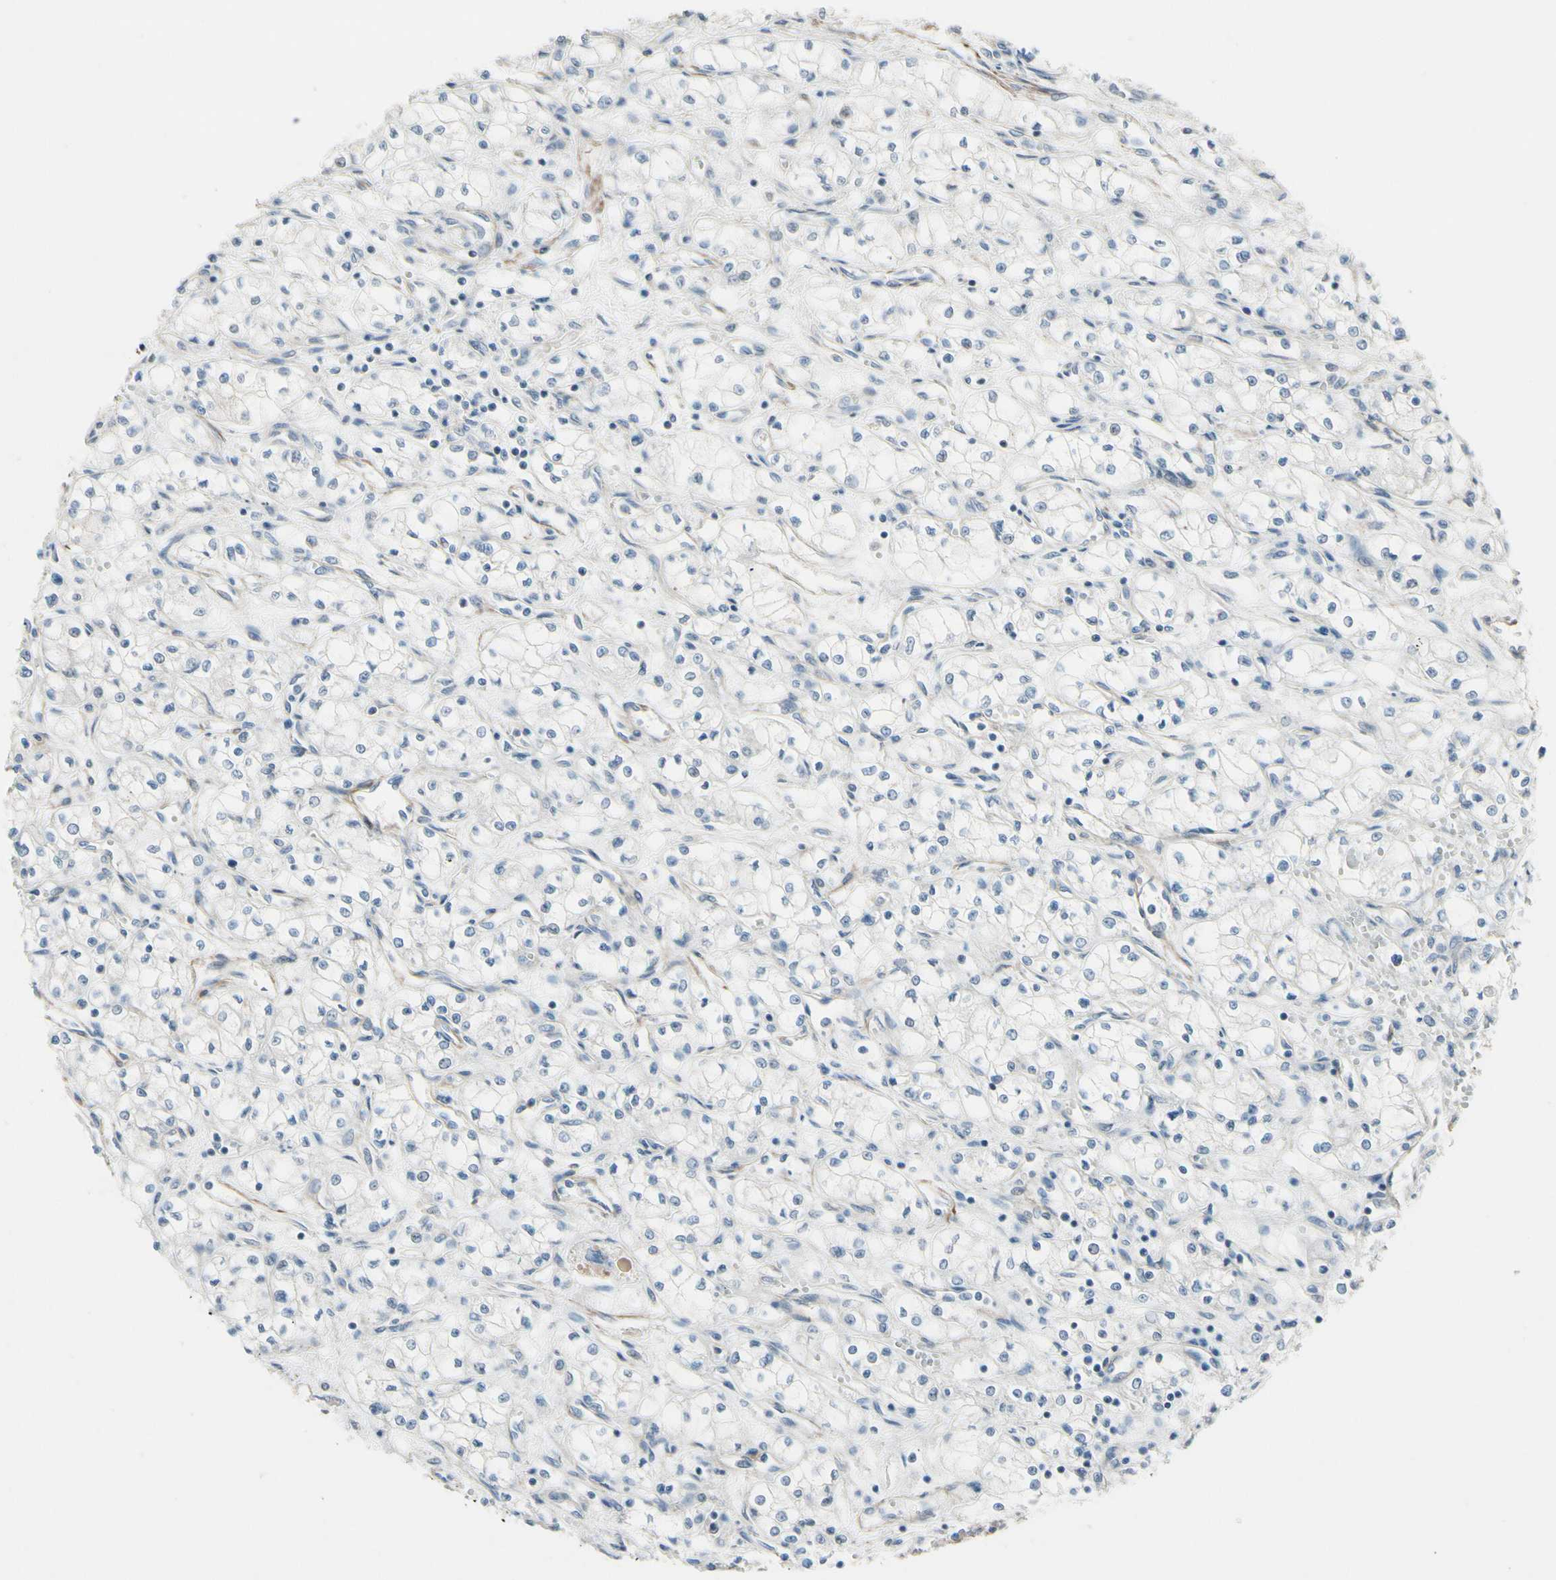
{"staining": {"intensity": "negative", "quantity": "none", "location": "none"}, "tissue": "renal cancer", "cell_type": "Tumor cells", "image_type": "cancer", "snomed": [{"axis": "morphology", "description": "Normal tissue, NOS"}, {"axis": "morphology", "description": "Adenocarcinoma, NOS"}, {"axis": "topography", "description": "Kidney"}], "caption": "IHC photomicrograph of renal adenocarcinoma stained for a protein (brown), which reveals no staining in tumor cells.", "gene": "TPM1", "patient": {"sex": "male", "age": 59}}